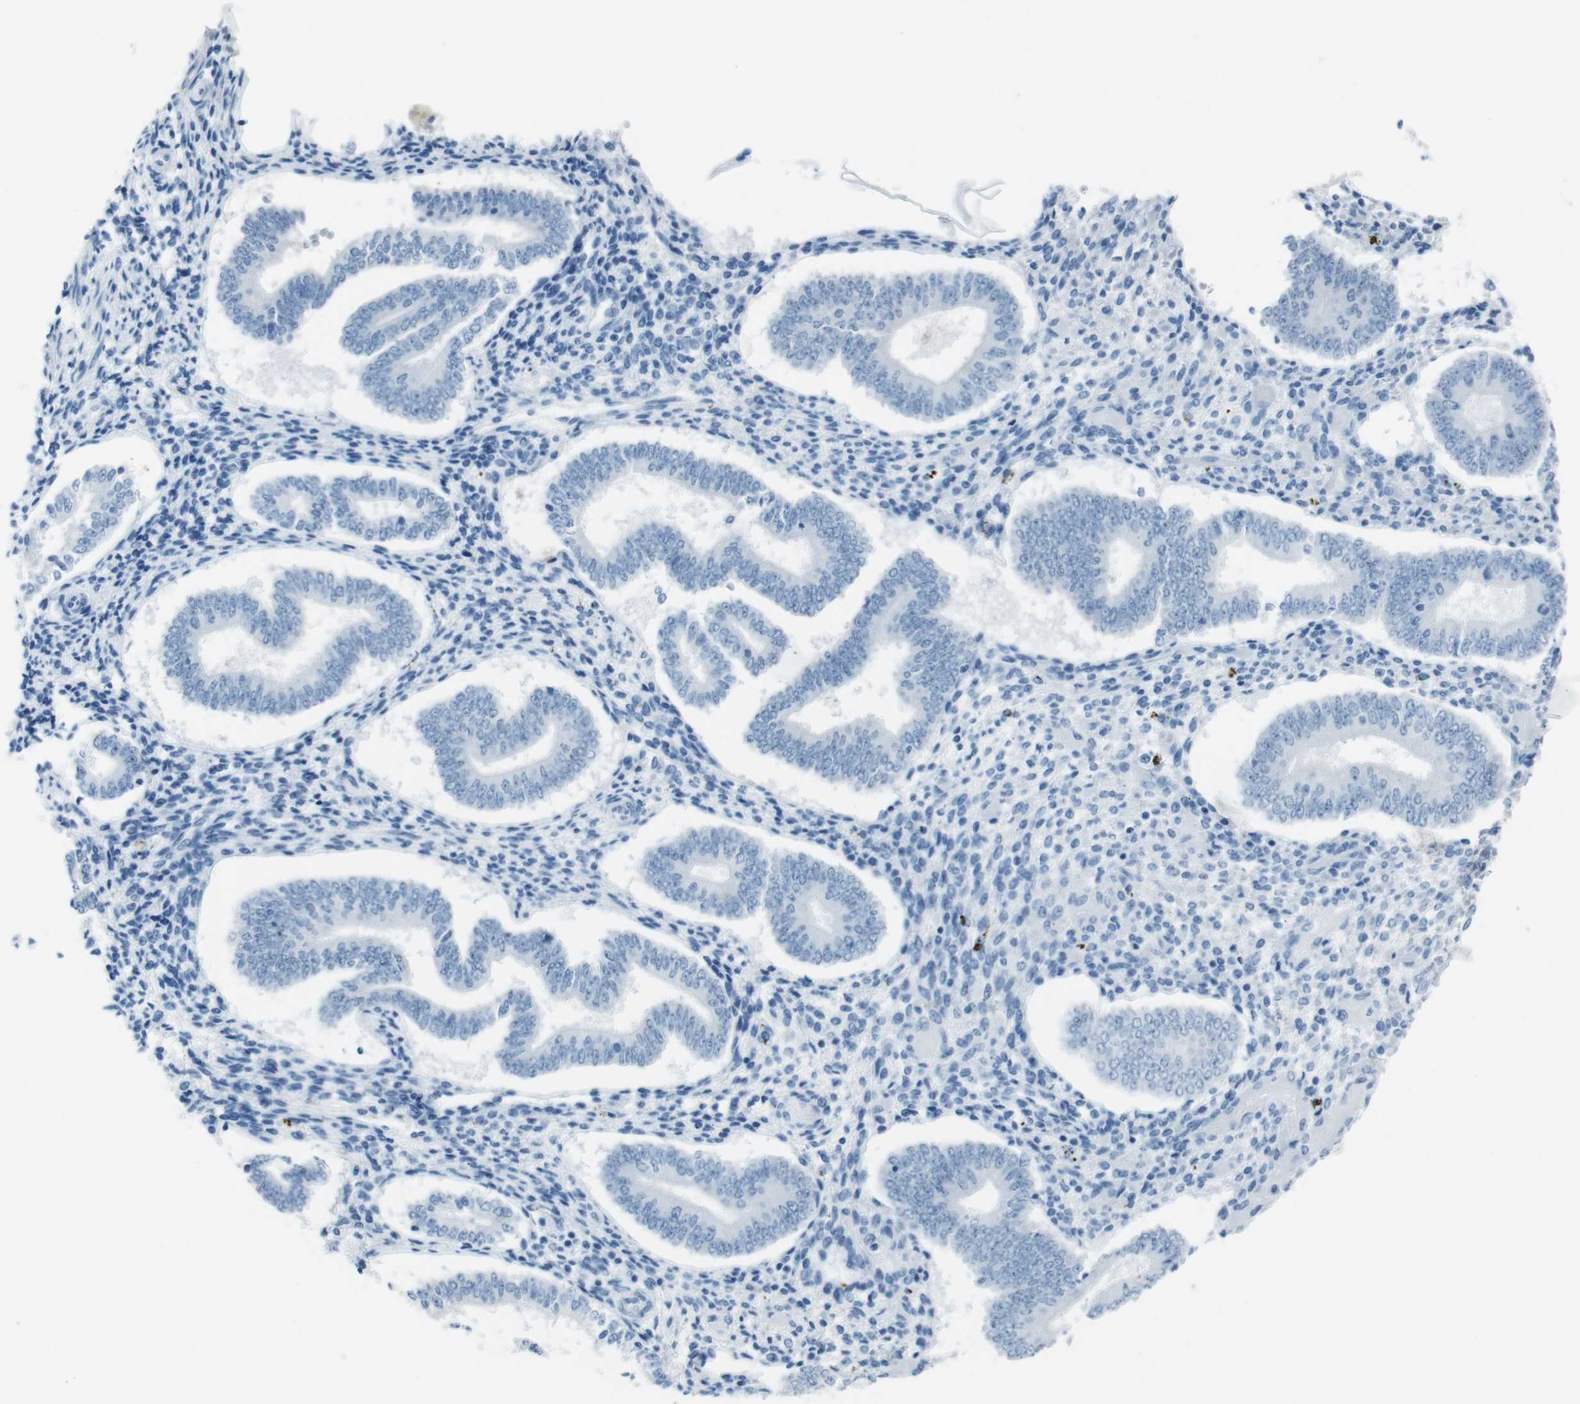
{"staining": {"intensity": "negative", "quantity": "none", "location": "none"}, "tissue": "endometrium", "cell_type": "Cells in endometrial stroma", "image_type": "normal", "snomed": [{"axis": "morphology", "description": "Normal tissue, NOS"}, {"axis": "topography", "description": "Endometrium"}], "caption": "Immunohistochemistry (IHC) photomicrograph of benign endometrium: endometrium stained with DAB (3,3'-diaminobenzidine) displays no significant protein staining in cells in endometrial stroma. The staining was performed using DAB to visualize the protein expression in brown, while the nuclei were stained in blue with hematoxylin (Magnification: 20x).", "gene": "TMEM207", "patient": {"sex": "female", "age": 42}}